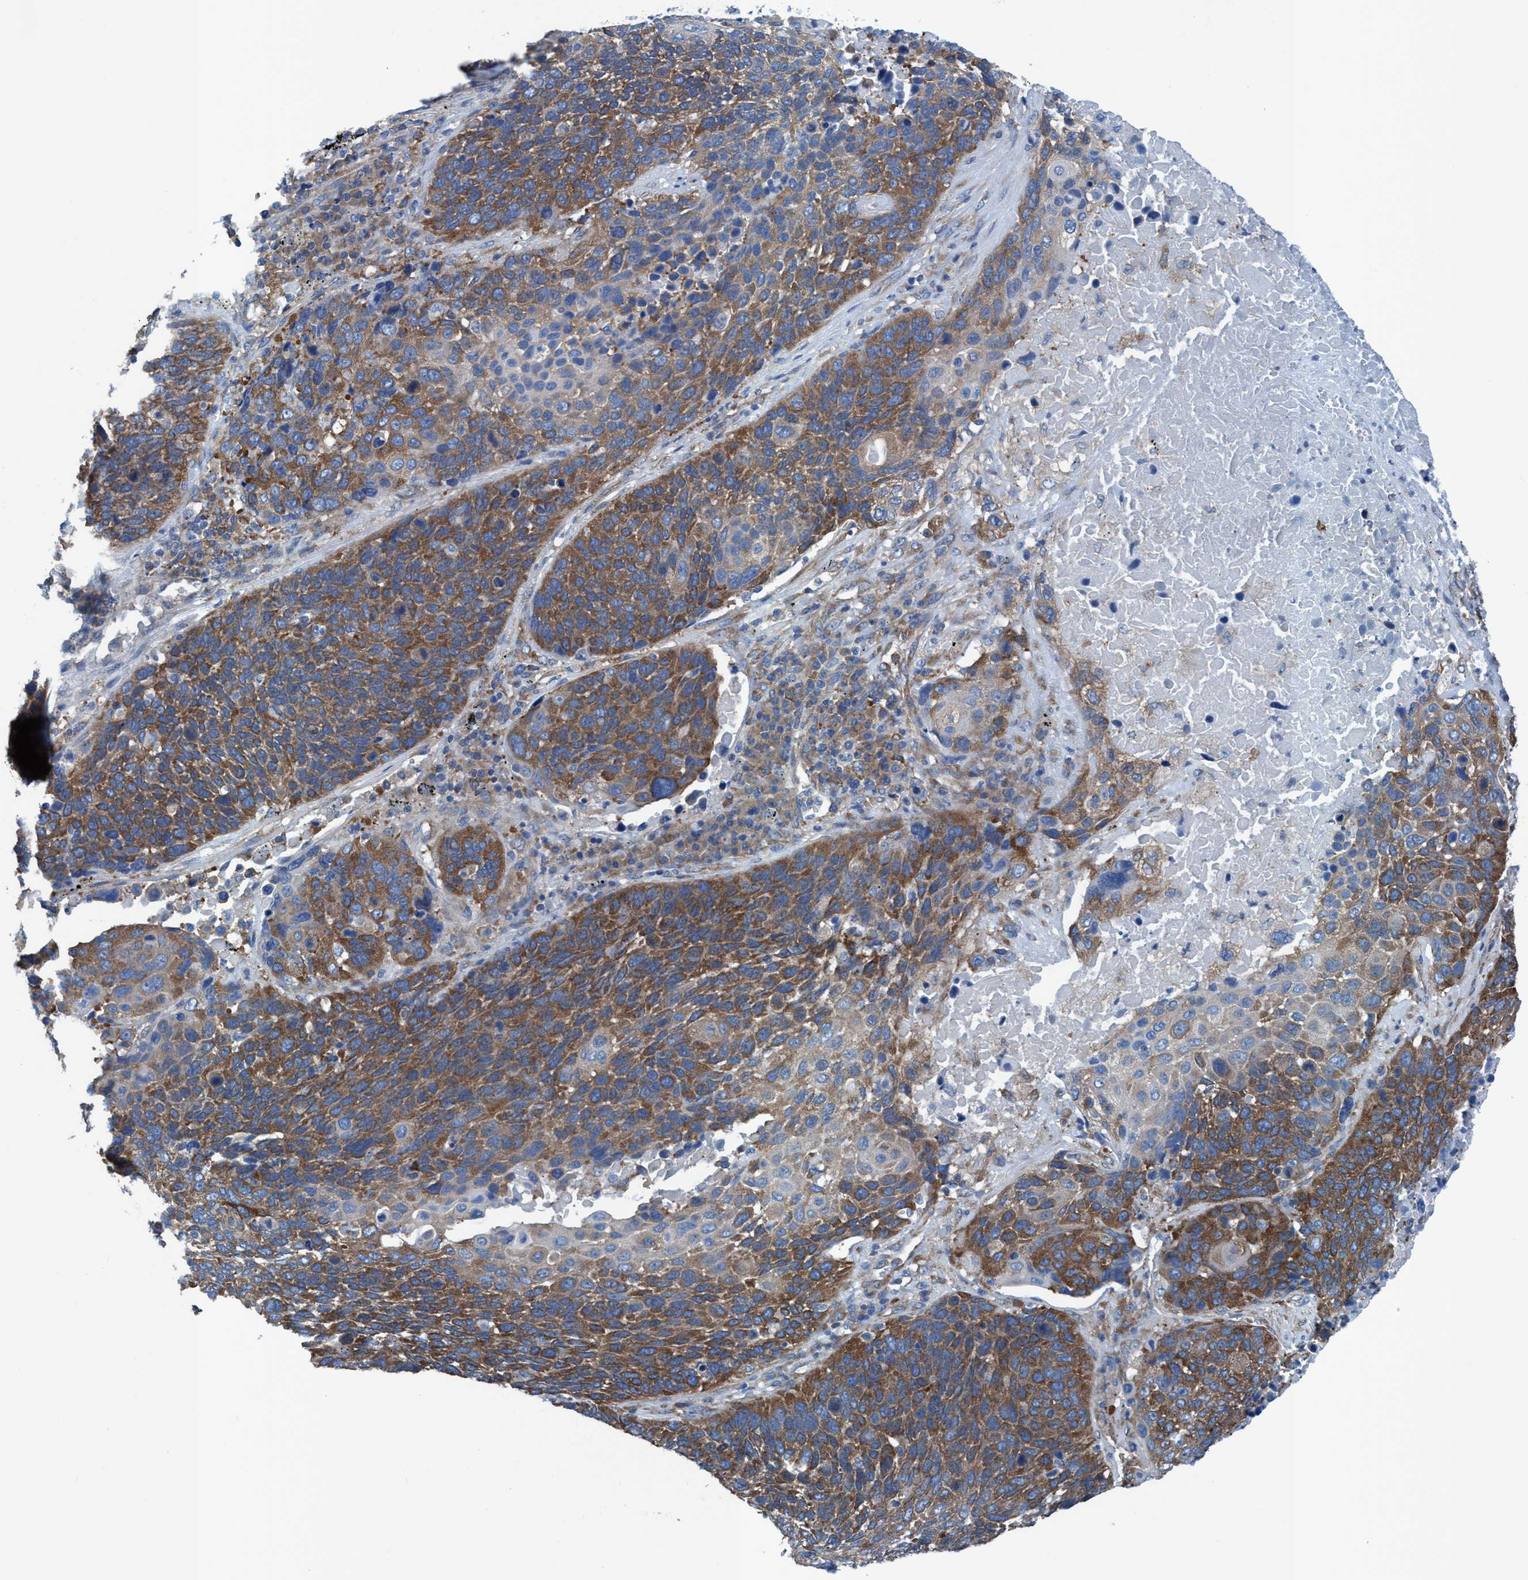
{"staining": {"intensity": "moderate", "quantity": ">75%", "location": "cytoplasmic/membranous"}, "tissue": "lung cancer", "cell_type": "Tumor cells", "image_type": "cancer", "snomed": [{"axis": "morphology", "description": "Squamous cell carcinoma, NOS"}, {"axis": "topography", "description": "Lung"}], "caption": "Protein staining displays moderate cytoplasmic/membranous positivity in about >75% of tumor cells in lung cancer.", "gene": "NMT1", "patient": {"sex": "male", "age": 66}}